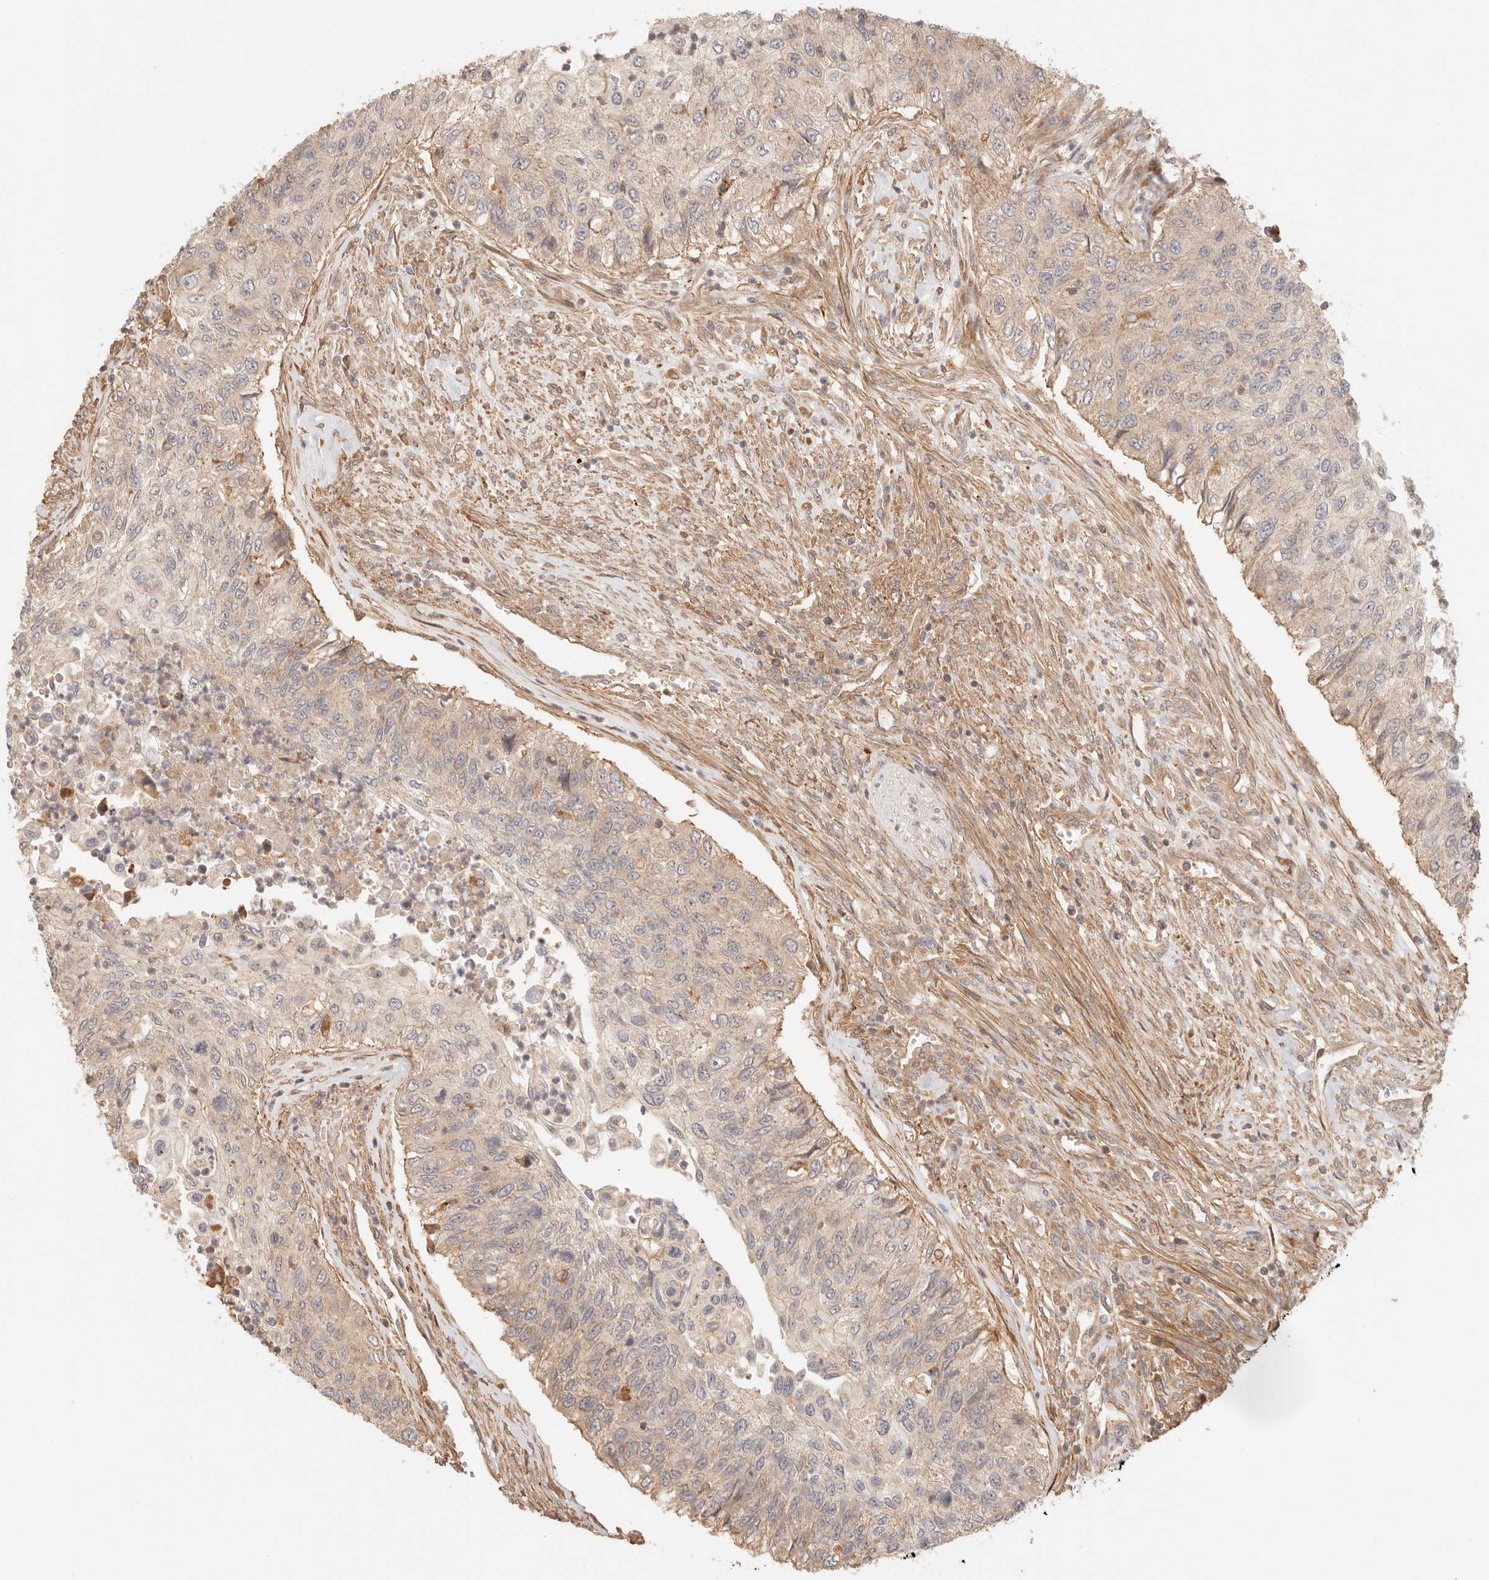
{"staining": {"intensity": "weak", "quantity": ">75%", "location": "cytoplasmic/membranous"}, "tissue": "urothelial cancer", "cell_type": "Tumor cells", "image_type": "cancer", "snomed": [{"axis": "morphology", "description": "Urothelial carcinoma, High grade"}, {"axis": "topography", "description": "Urinary bladder"}], "caption": "DAB (3,3'-diaminobenzidine) immunohistochemical staining of urothelial carcinoma (high-grade) shows weak cytoplasmic/membranous protein positivity in approximately >75% of tumor cells.", "gene": "IL1R2", "patient": {"sex": "female", "age": 60}}